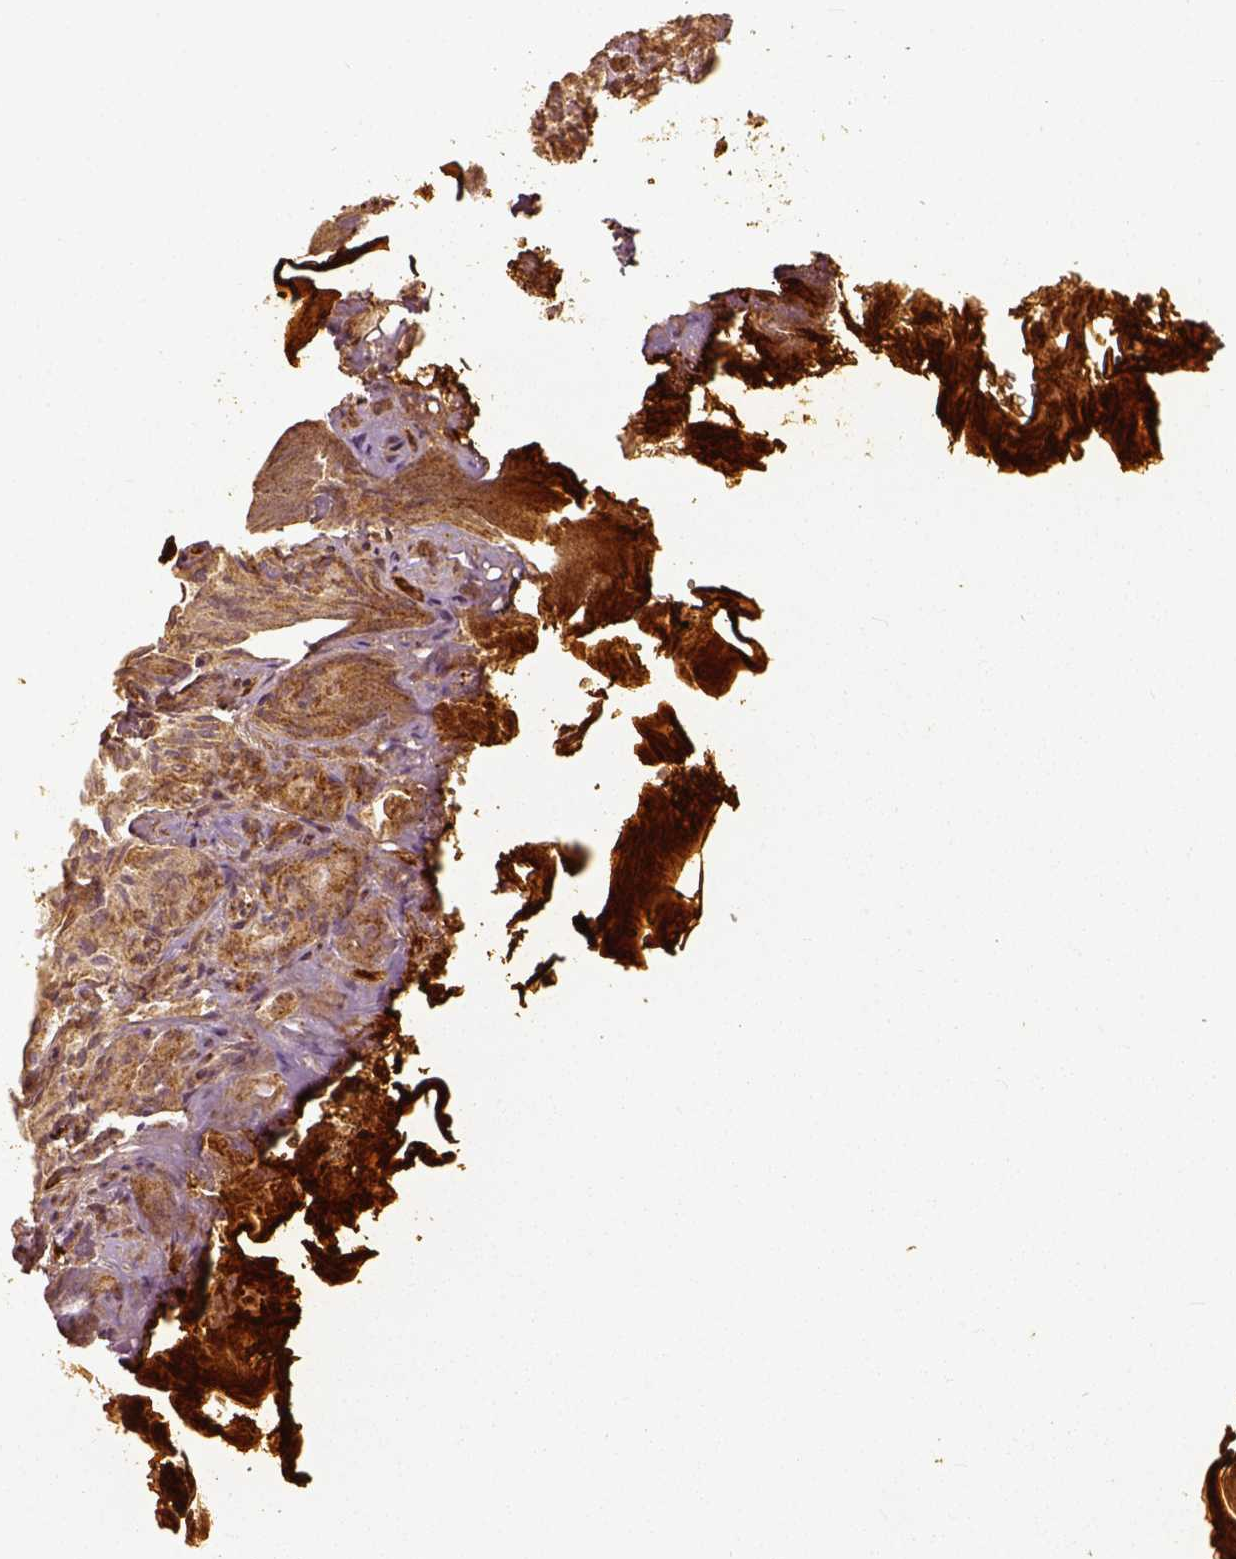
{"staining": {"intensity": "moderate", "quantity": ">75%", "location": "cytoplasmic/membranous"}, "tissue": "prostate cancer", "cell_type": "Tumor cells", "image_type": "cancer", "snomed": [{"axis": "morphology", "description": "Adenocarcinoma, High grade"}, {"axis": "topography", "description": "Prostate"}], "caption": "The image exhibits a brown stain indicating the presence of a protein in the cytoplasmic/membranous of tumor cells in prostate cancer (high-grade adenocarcinoma).", "gene": "VEGFA", "patient": {"sex": "male", "age": 84}}